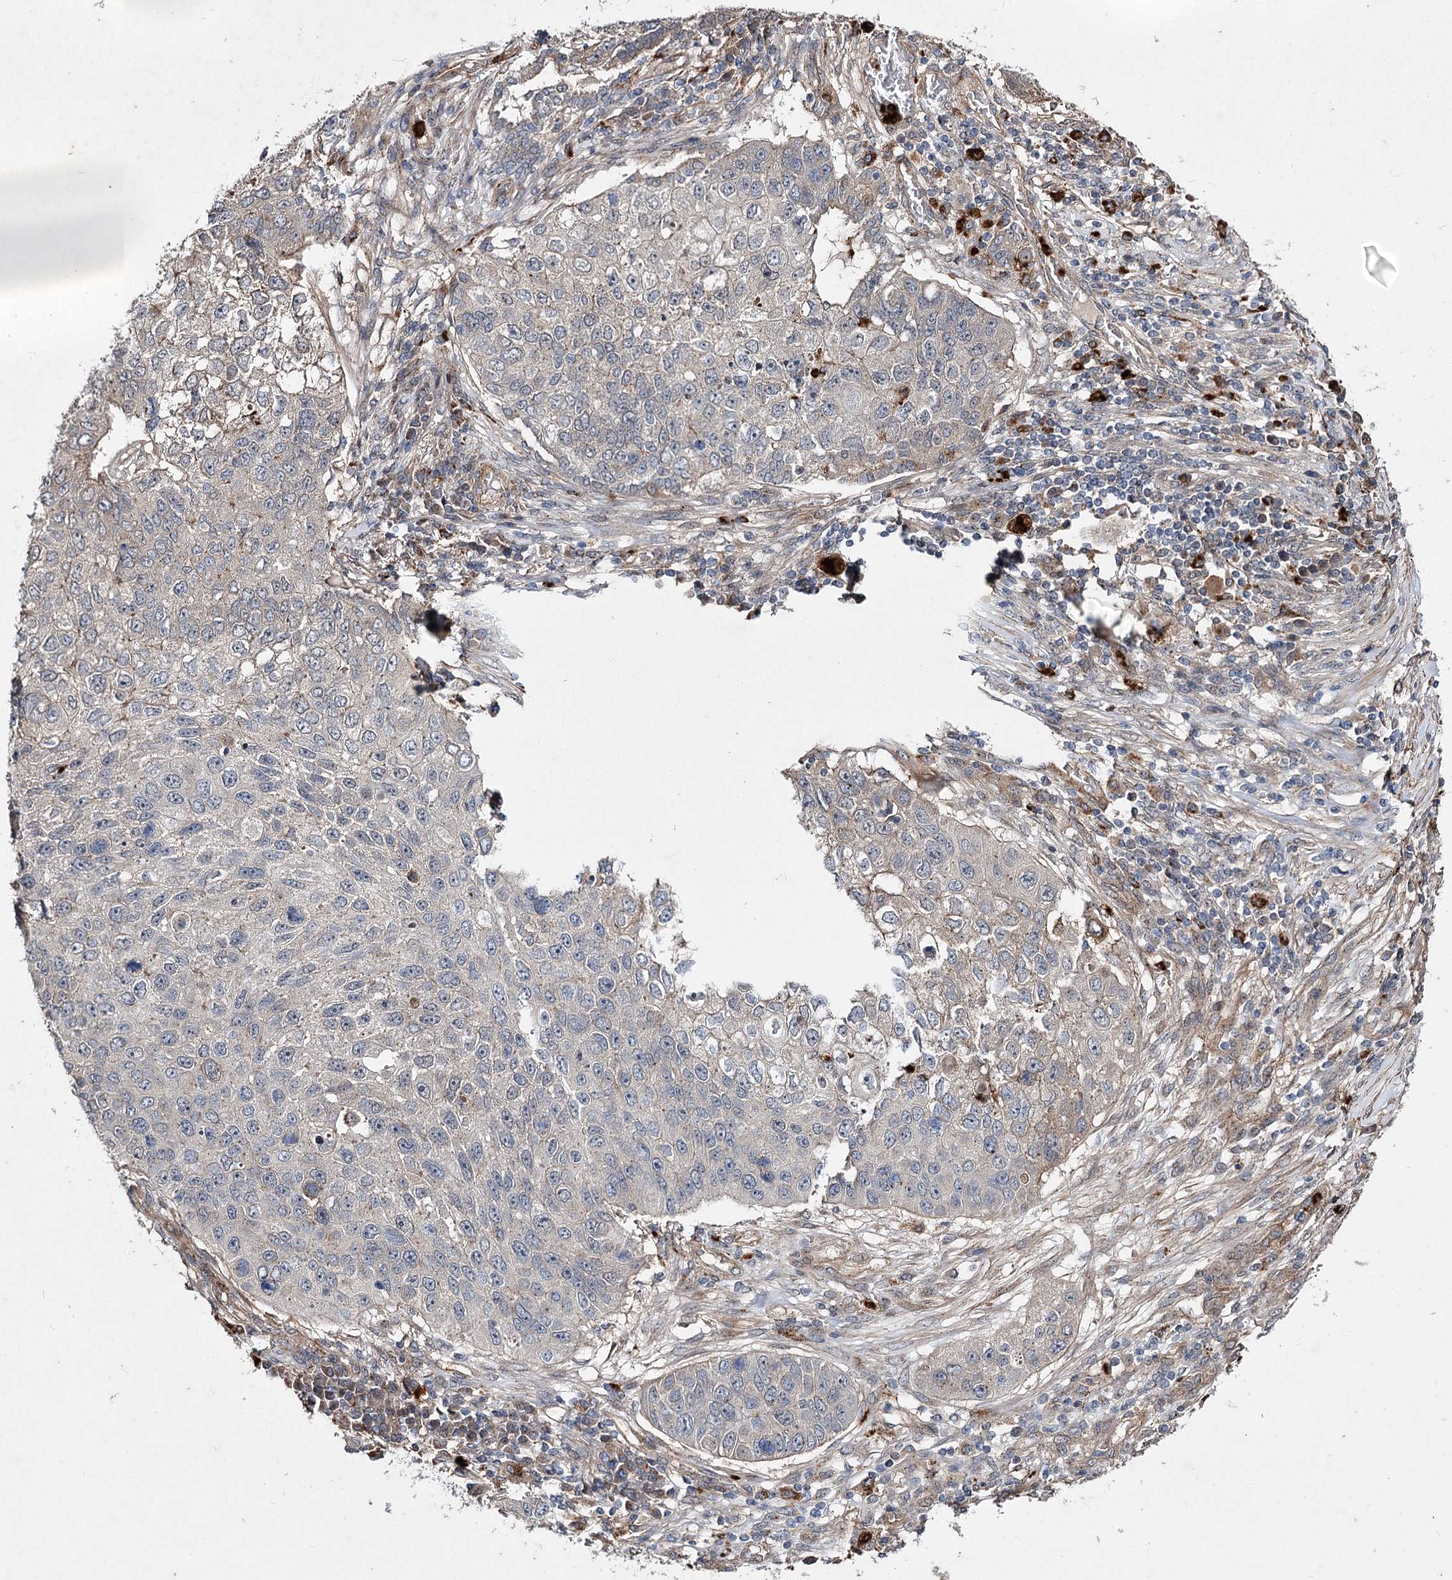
{"staining": {"intensity": "negative", "quantity": "none", "location": "none"}, "tissue": "lung cancer", "cell_type": "Tumor cells", "image_type": "cancer", "snomed": [{"axis": "morphology", "description": "Squamous cell carcinoma, NOS"}, {"axis": "topography", "description": "Lung"}], "caption": "This is a image of immunohistochemistry staining of lung squamous cell carcinoma, which shows no positivity in tumor cells.", "gene": "MINDY3", "patient": {"sex": "male", "age": 61}}